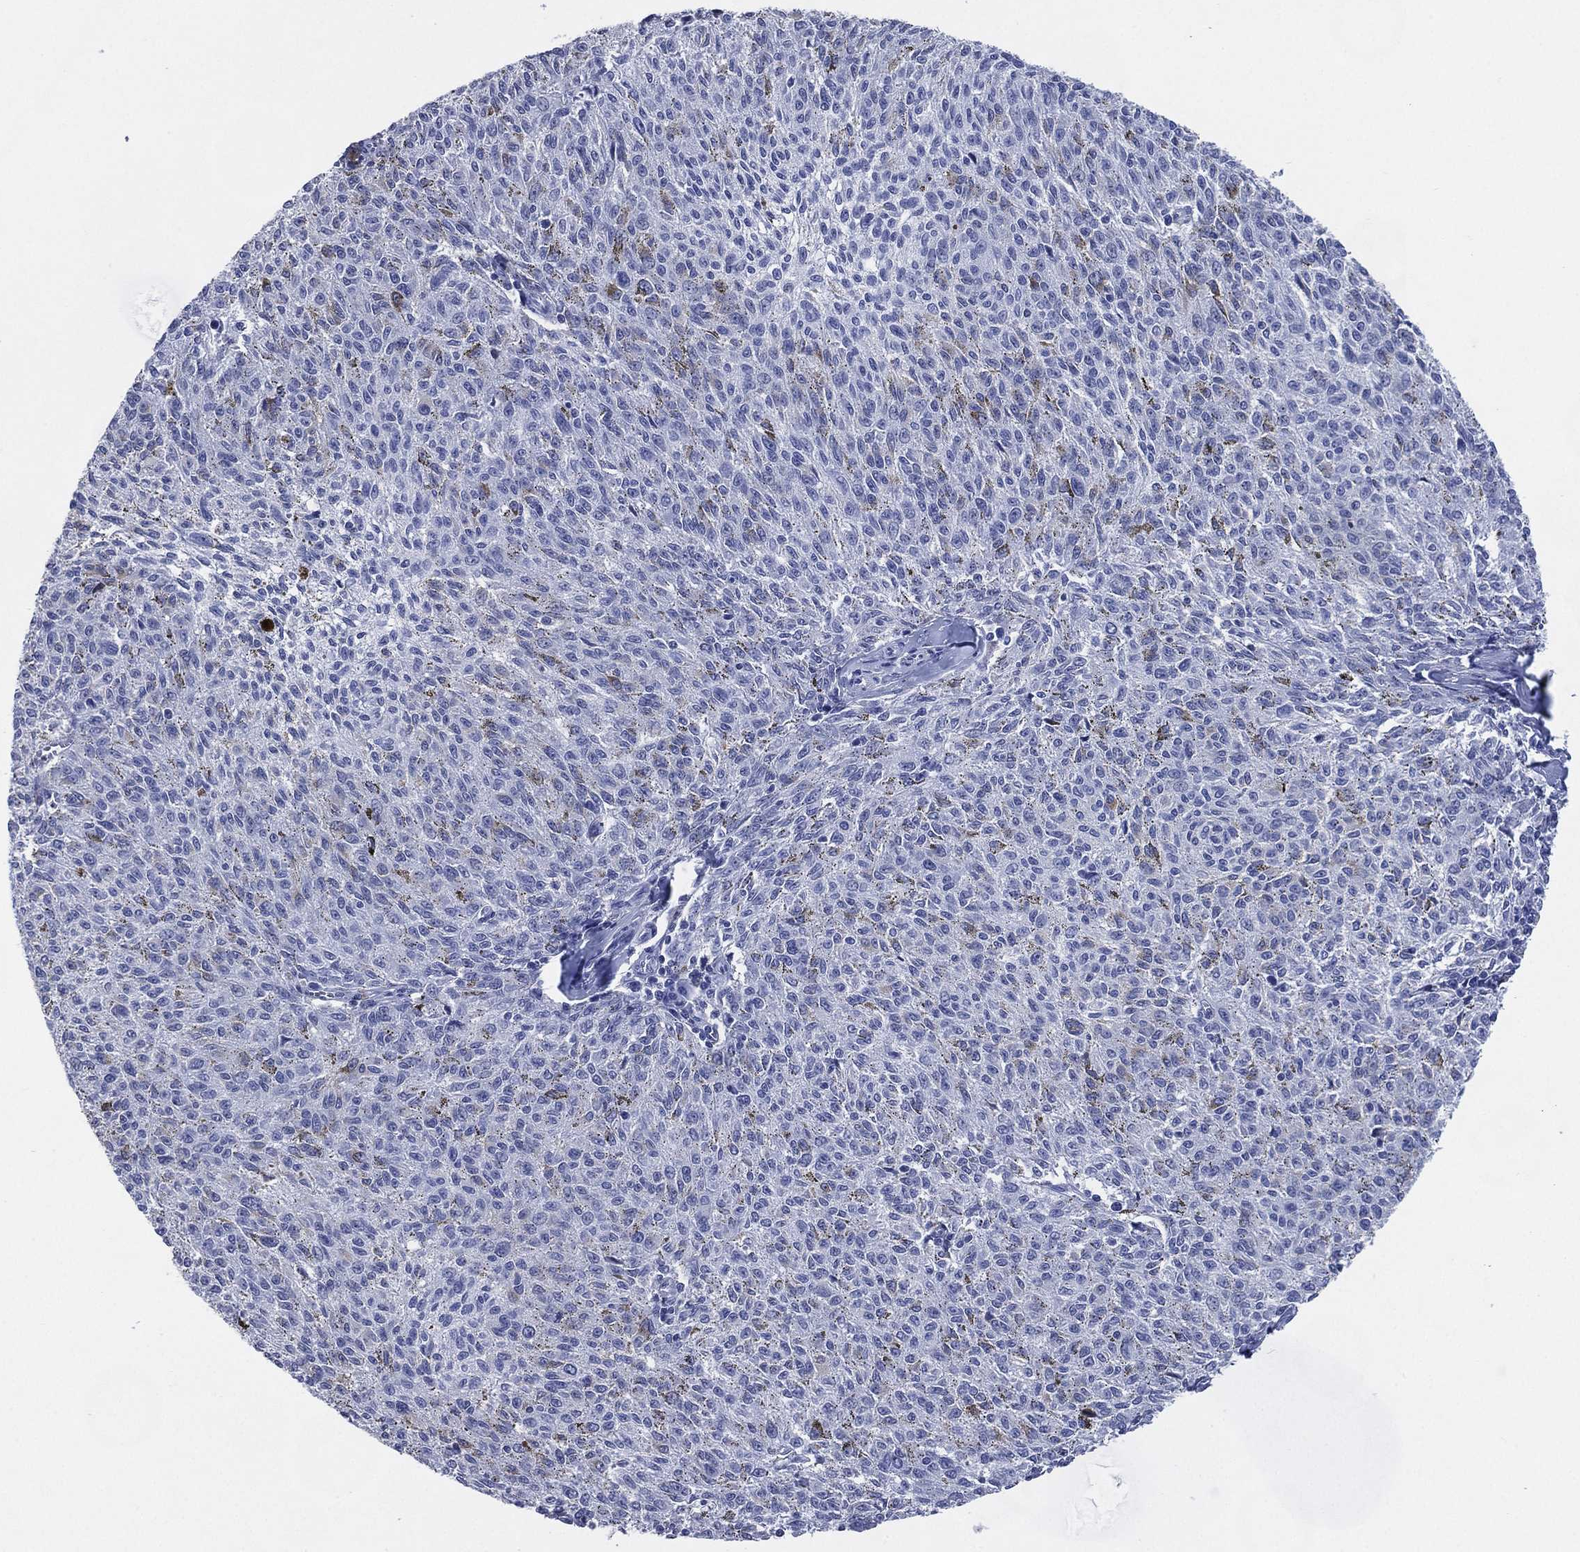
{"staining": {"intensity": "negative", "quantity": "none", "location": "none"}, "tissue": "melanoma", "cell_type": "Tumor cells", "image_type": "cancer", "snomed": [{"axis": "morphology", "description": "Malignant melanoma, NOS"}, {"axis": "topography", "description": "Skin"}], "caption": "The histopathology image reveals no significant staining in tumor cells of melanoma. (Immunohistochemistry (ihc), brightfield microscopy, high magnification).", "gene": "TMEM247", "patient": {"sex": "female", "age": 72}}